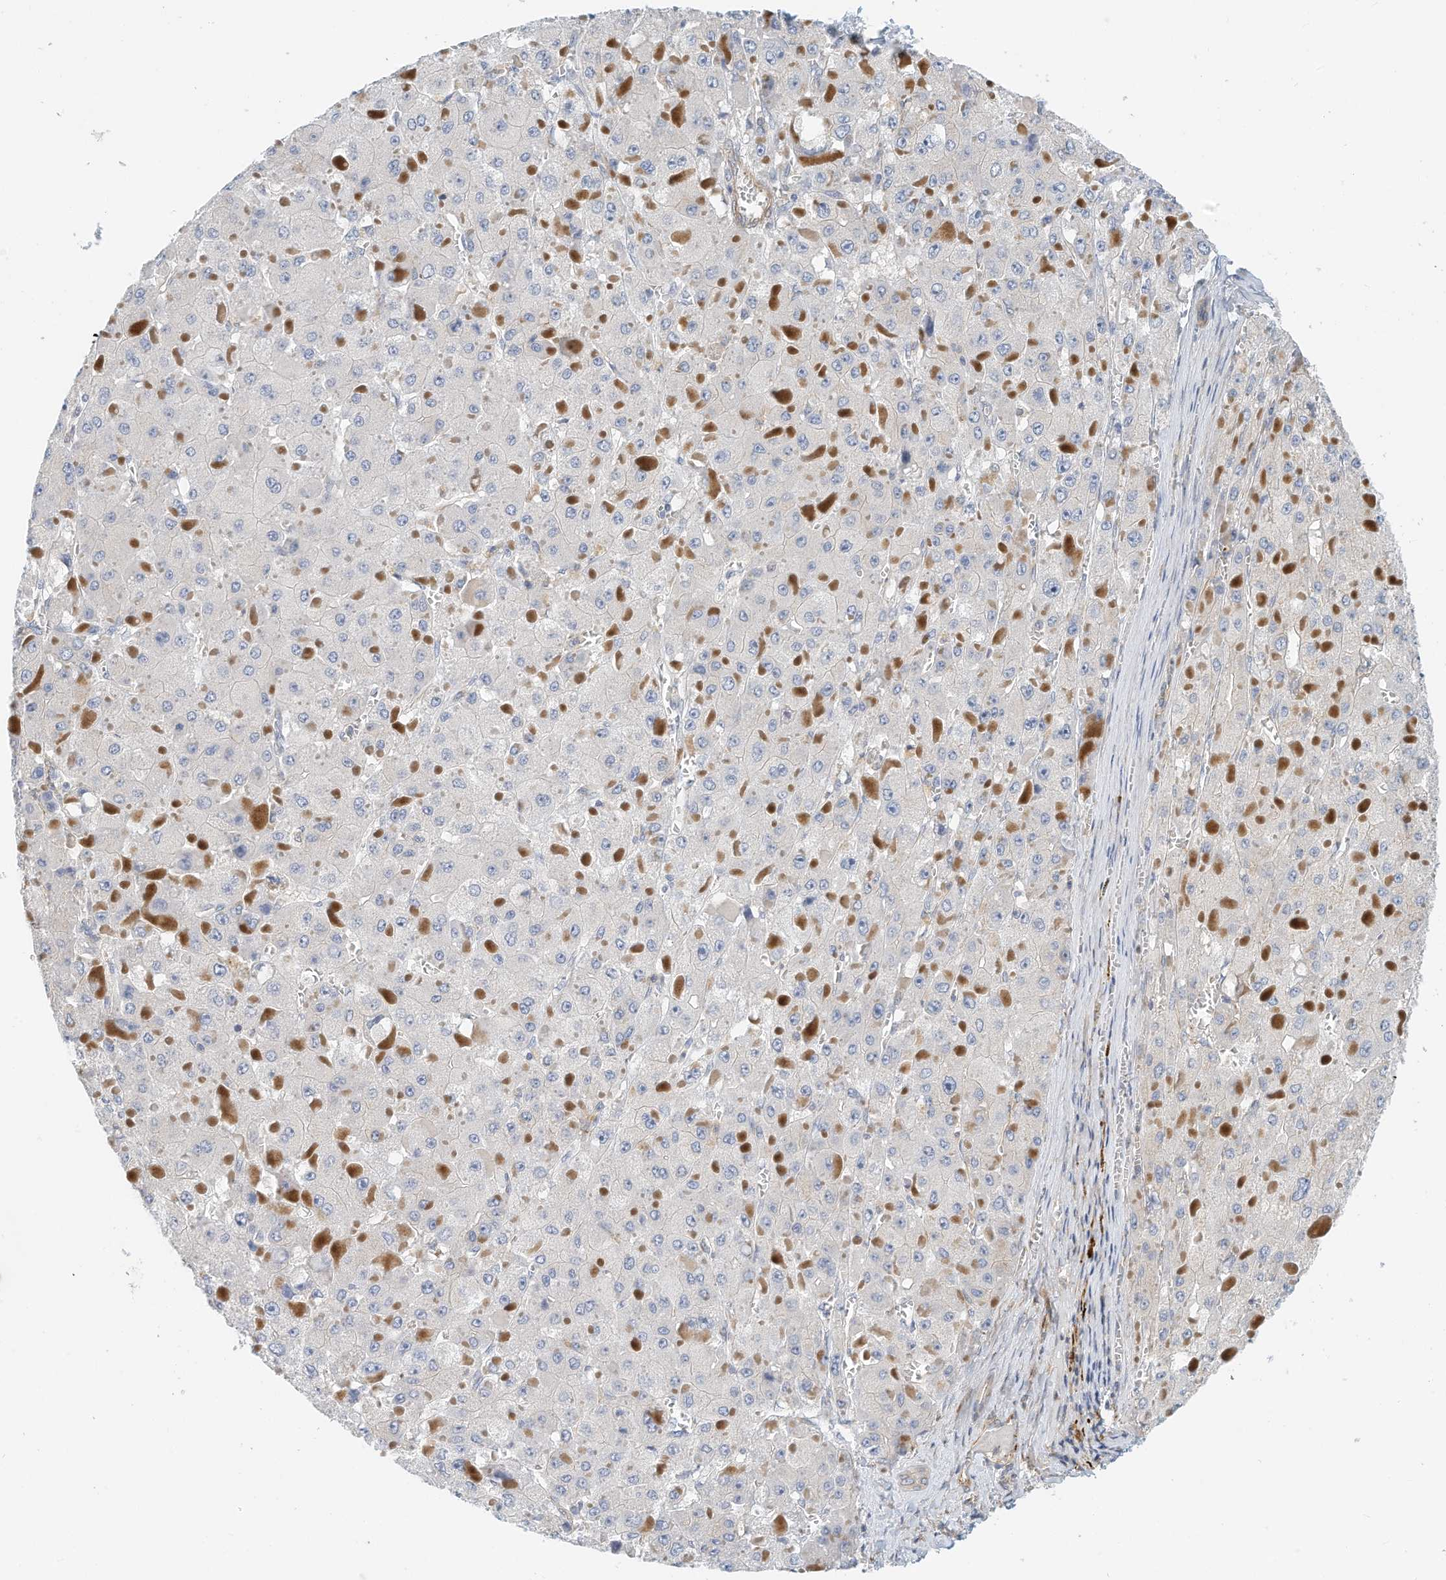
{"staining": {"intensity": "negative", "quantity": "none", "location": "none"}, "tissue": "liver cancer", "cell_type": "Tumor cells", "image_type": "cancer", "snomed": [{"axis": "morphology", "description": "Carcinoma, Hepatocellular, NOS"}, {"axis": "topography", "description": "Liver"}], "caption": "High magnification brightfield microscopy of liver hepatocellular carcinoma stained with DAB (brown) and counterstained with hematoxylin (blue): tumor cells show no significant positivity. The staining is performed using DAB brown chromogen with nuclei counter-stained in using hematoxylin.", "gene": "MICAL1", "patient": {"sex": "female", "age": 73}}